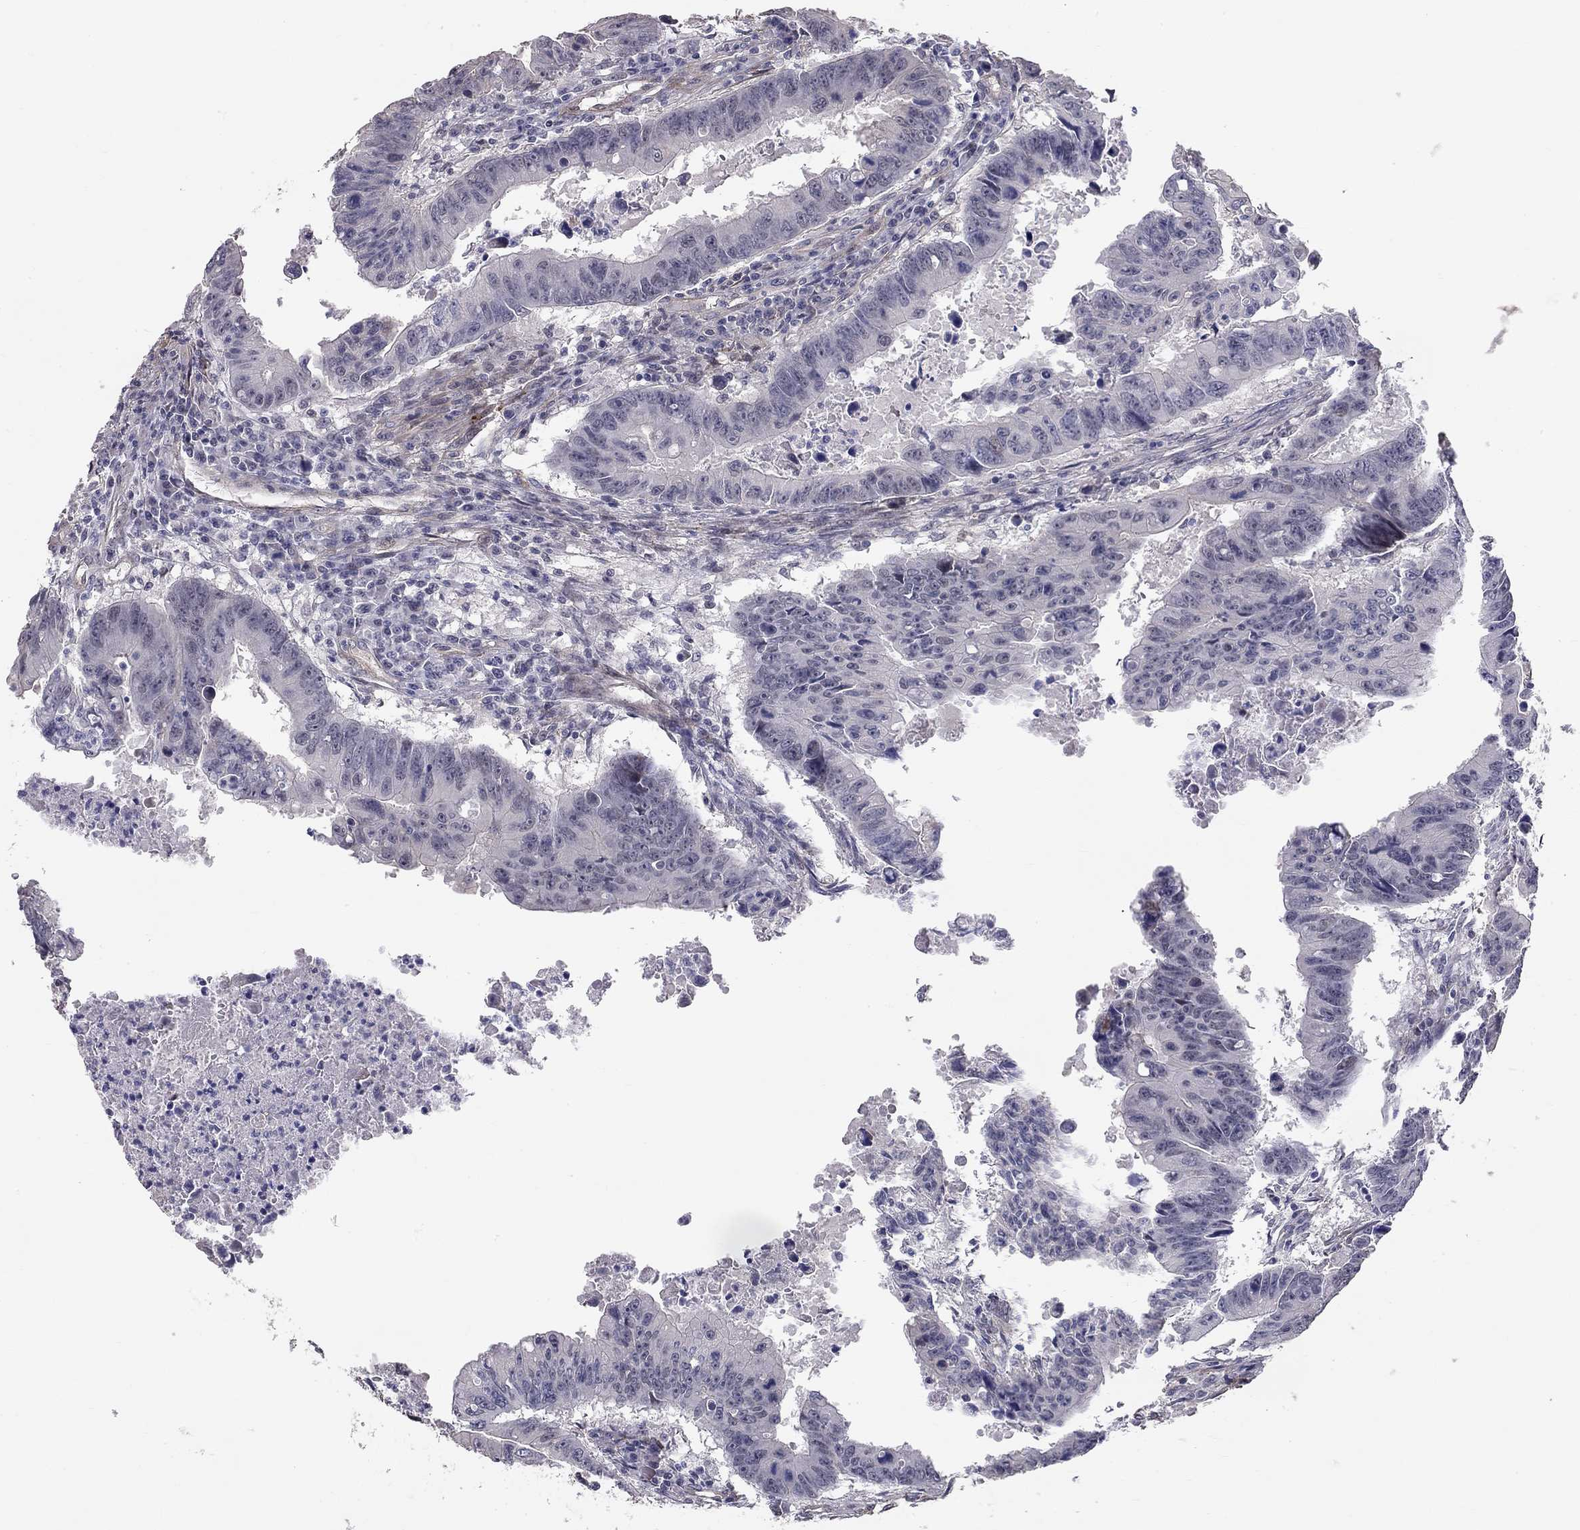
{"staining": {"intensity": "negative", "quantity": "none", "location": "none"}, "tissue": "colorectal cancer", "cell_type": "Tumor cells", "image_type": "cancer", "snomed": [{"axis": "morphology", "description": "Adenocarcinoma, NOS"}, {"axis": "topography", "description": "Colon"}], "caption": "An IHC image of colorectal adenocarcinoma is shown. There is no staining in tumor cells of colorectal adenocarcinoma. The staining was performed using DAB to visualize the protein expression in brown, while the nuclei were stained in blue with hematoxylin (Magnification: 20x).", "gene": "GJB4", "patient": {"sex": "female", "age": 87}}